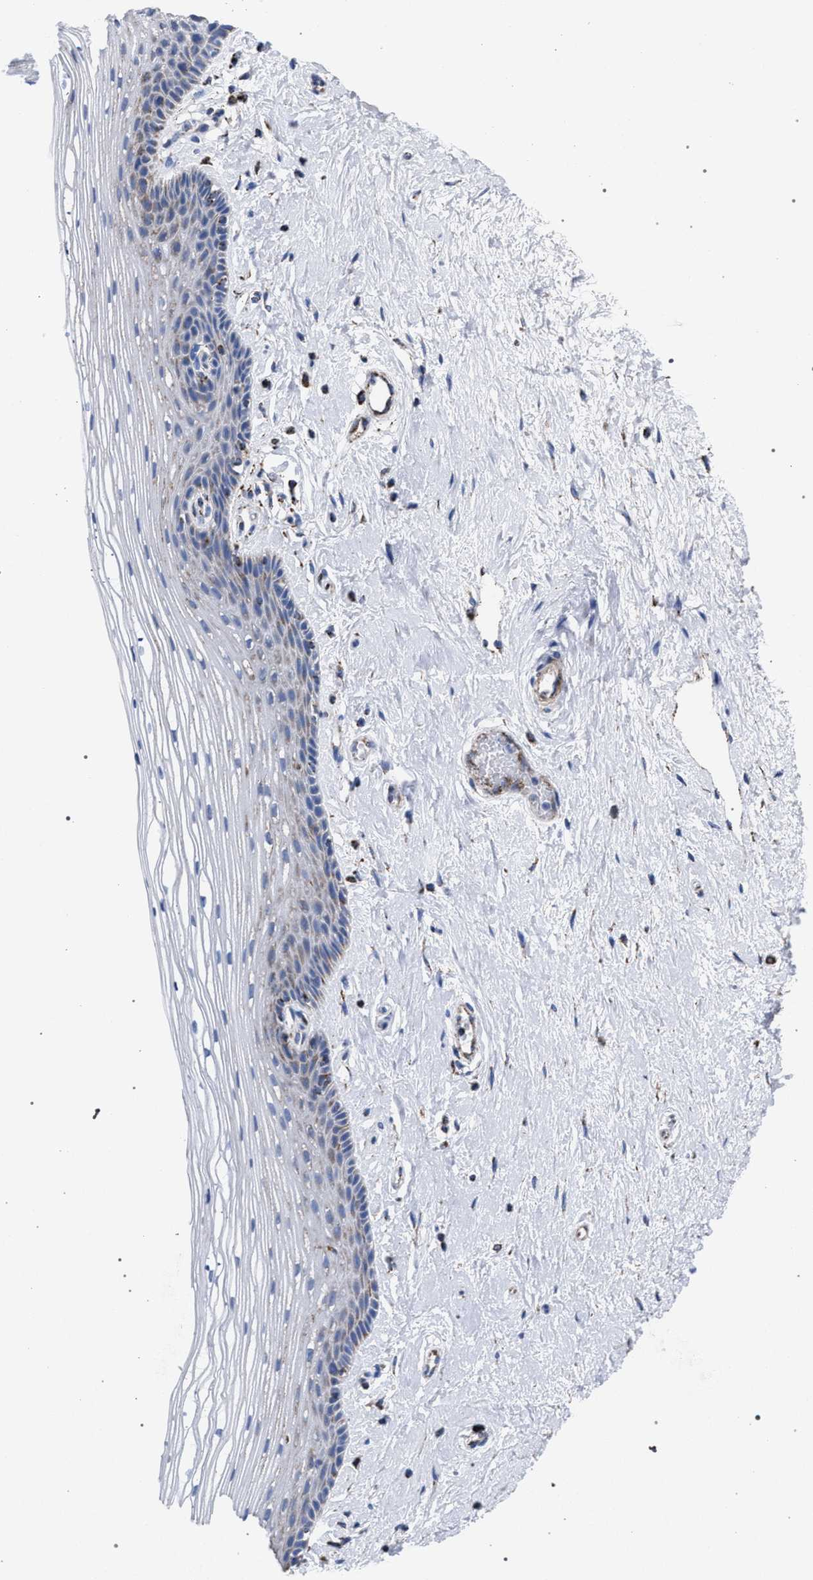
{"staining": {"intensity": "weak", "quantity": "<25%", "location": "cytoplasmic/membranous"}, "tissue": "vagina", "cell_type": "Squamous epithelial cells", "image_type": "normal", "snomed": [{"axis": "morphology", "description": "Normal tissue, NOS"}, {"axis": "topography", "description": "Vagina"}], "caption": "DAB (3,3'-diaminobenzidine) immunohistochemical staining of normal vagina exhibits no significant expression in squamous epithelial cells.", "gene": "ACADS", "patient": {"sex": "female", "age": 46}}